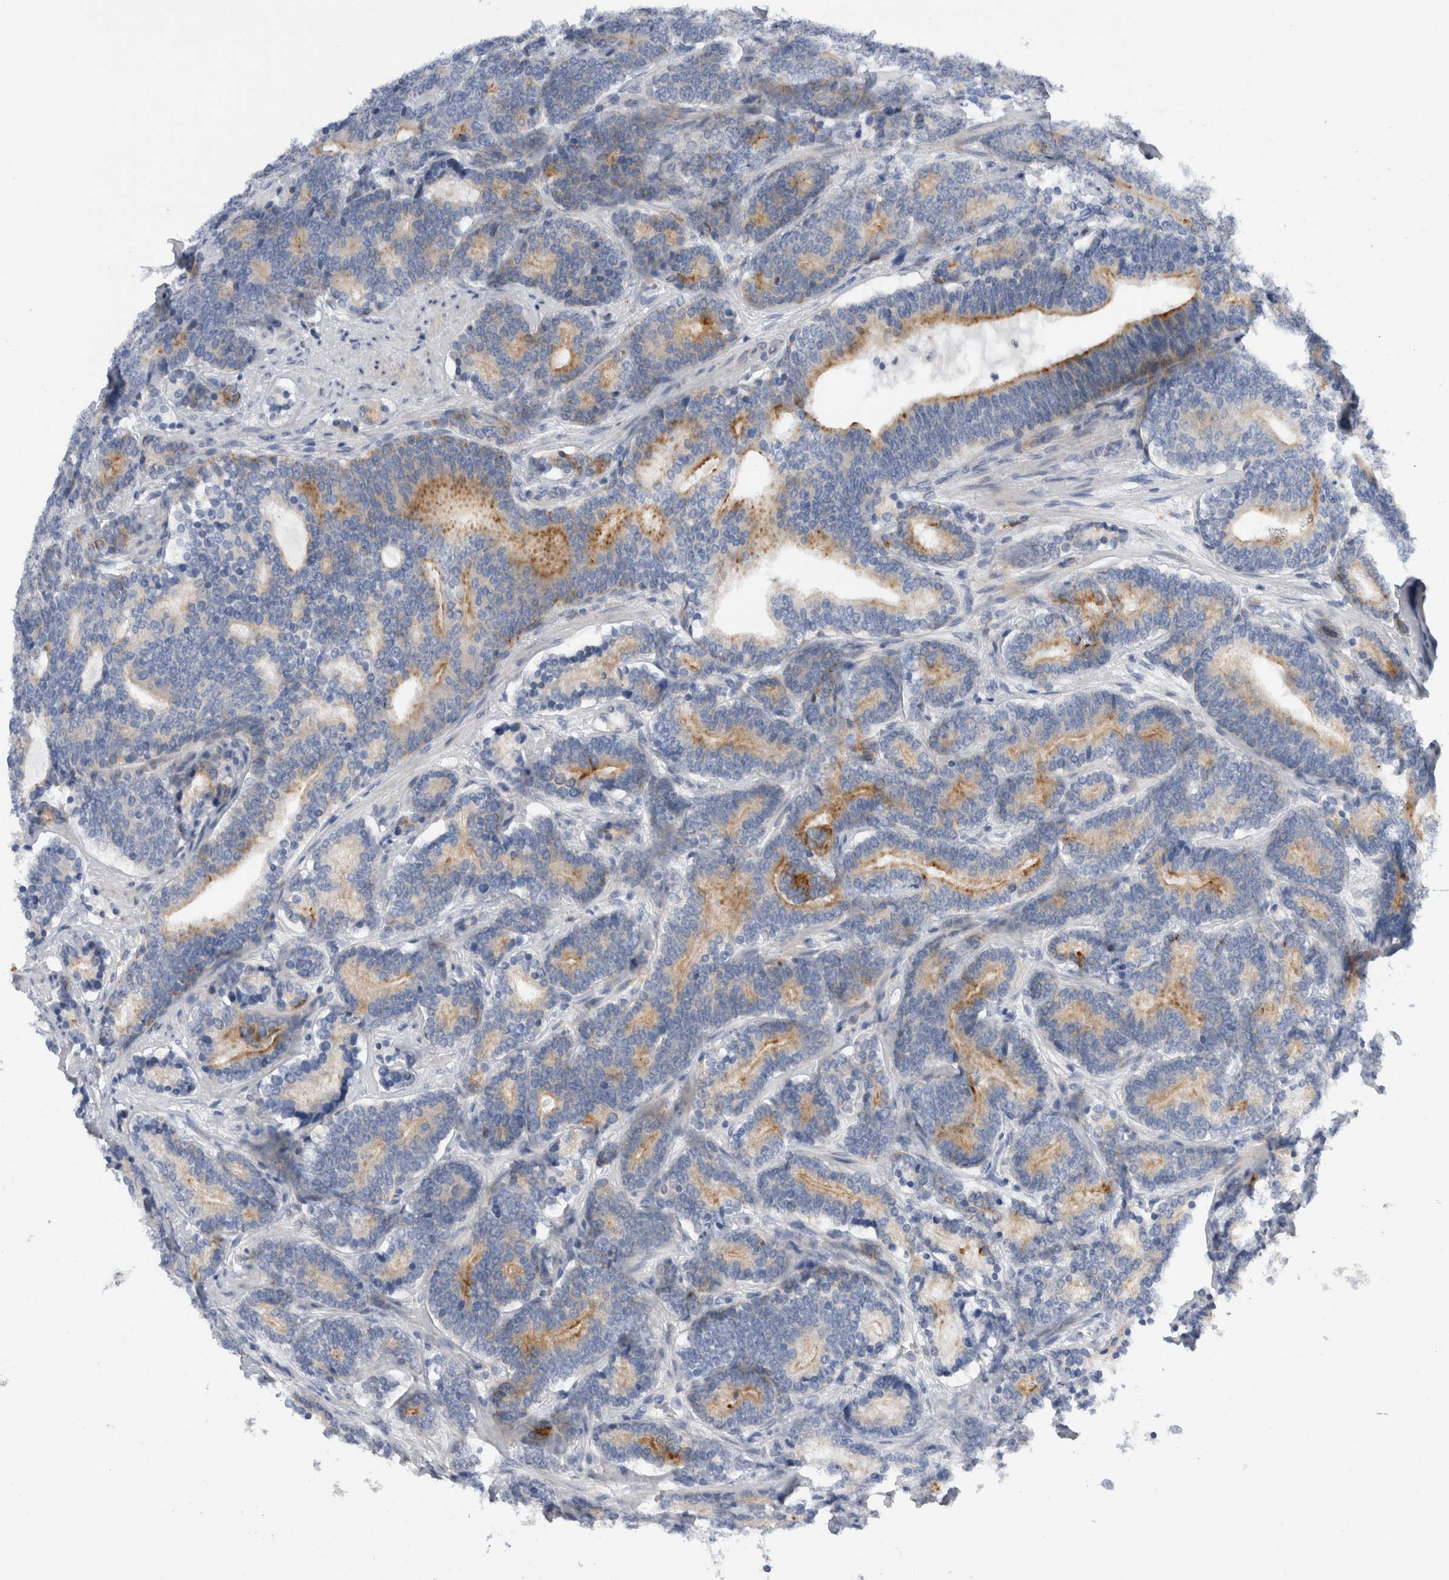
{"staining": {"intensity": "moderate", "quantity": "<25%", "location": "cytoplasmic/membranous"}, "tissue": "prostate cancer", "cell_type": "Tumor cells", "image_type": "cancer", "snomed": [{"axis": "morphology", "description": "Adenocarcinoma, High grade"}, {"axis": "topography", "description": "Prostate"}], "caption": "Protein analysis of high-grade adenocarcinoma (prostate) tissue shows moderate cytoplasmic/membranous staining in about <25% of tumor cells.", "gene": "SLC20A2", "patient": {"sex": "male", "age": 55}}